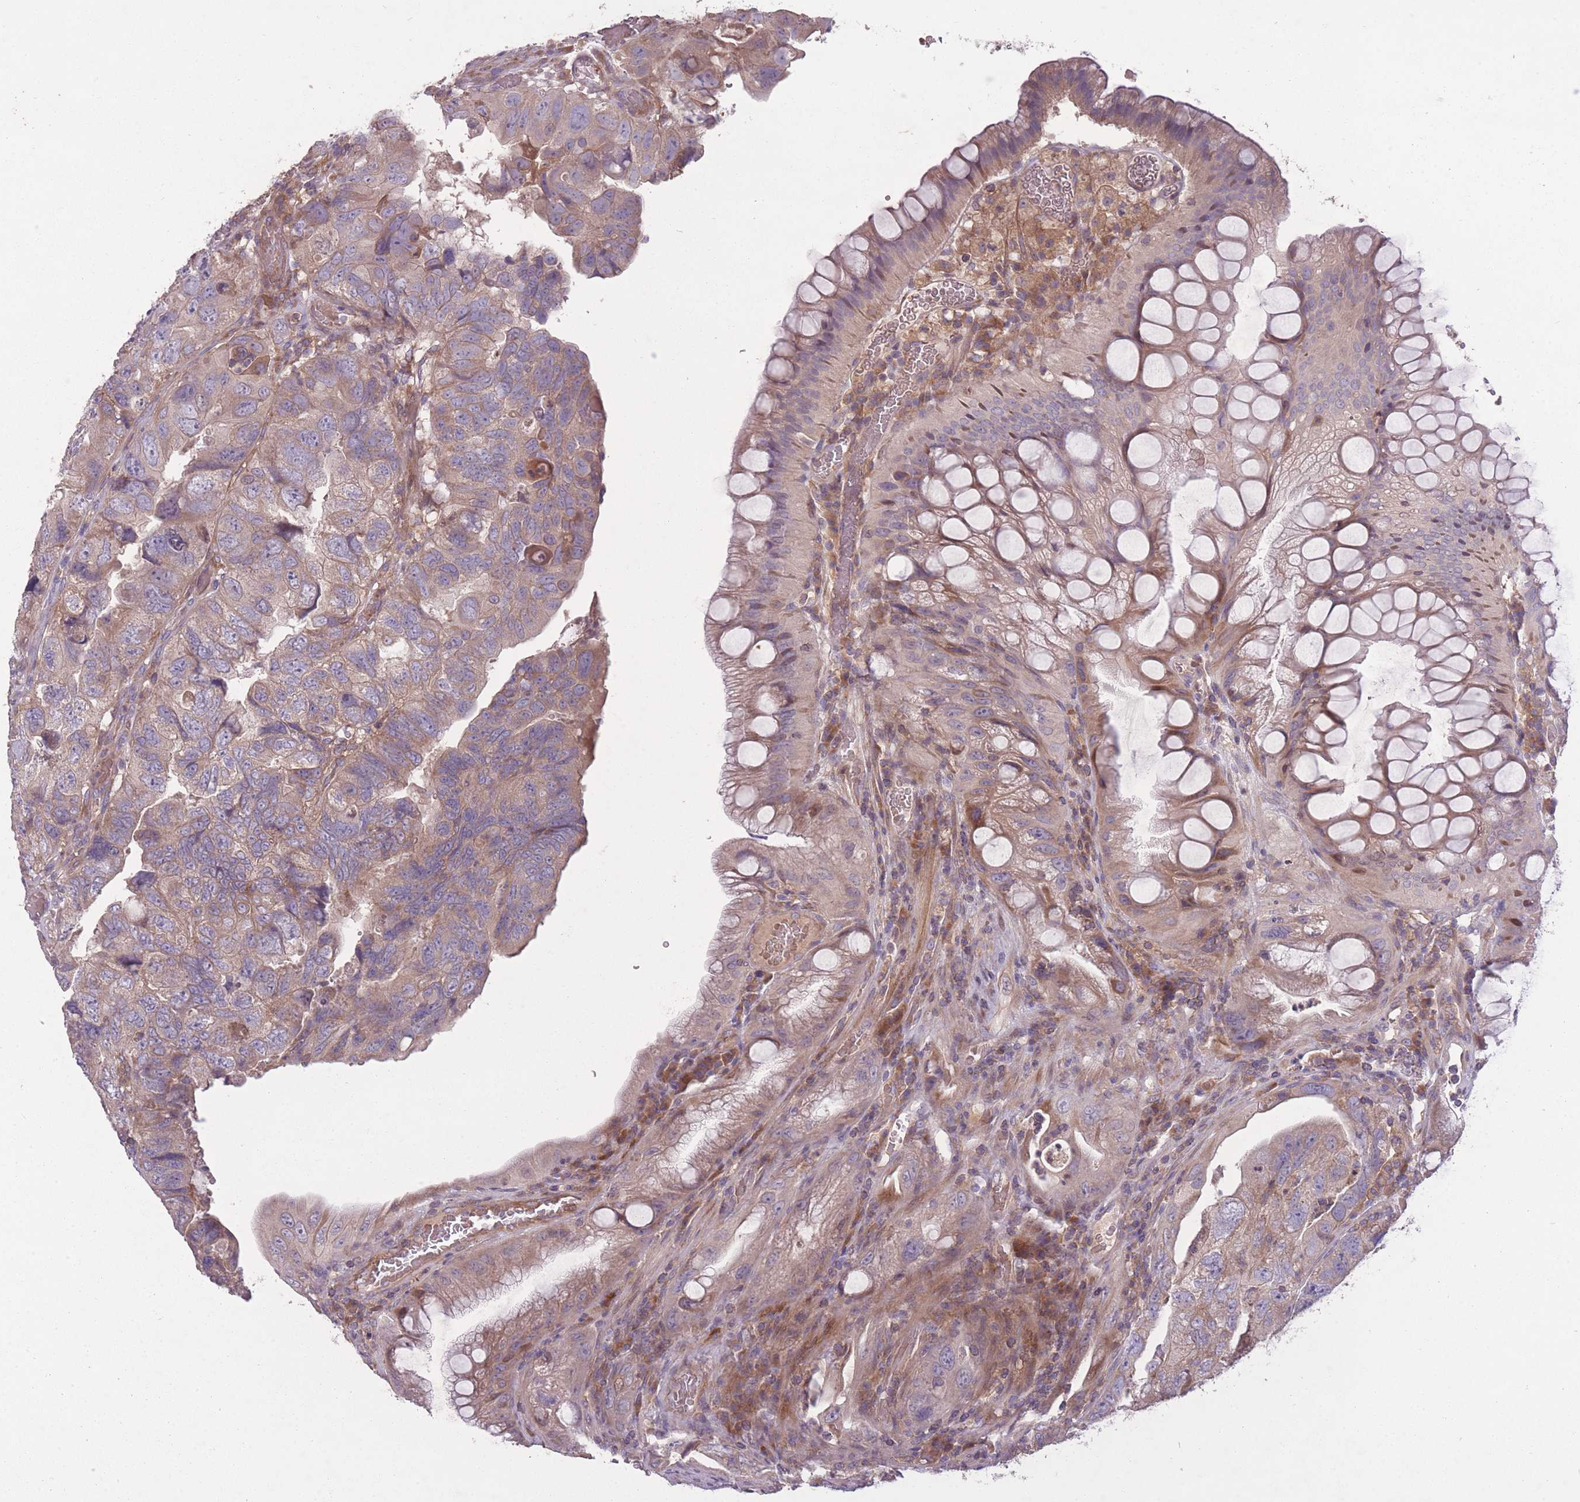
{"staining": {"intensity": "weak", "quantity": "<25%", "location": "cytoplasmic/membranous"}, "tissue": "colorectal cancer", "cell_type": "Tumor cells", "image_type": "cancer", "snomed": [{"axis": "morphology", "description": "Adenocarcinoma, NOS"}, {"axis": "topography", "description": "Rectum"}], "caption": "Tumor cells show no significant staining in adenocarcinoma (colorectal).", "gene": "OR2V2", "patient": {"sex": "male", "age": 63}}